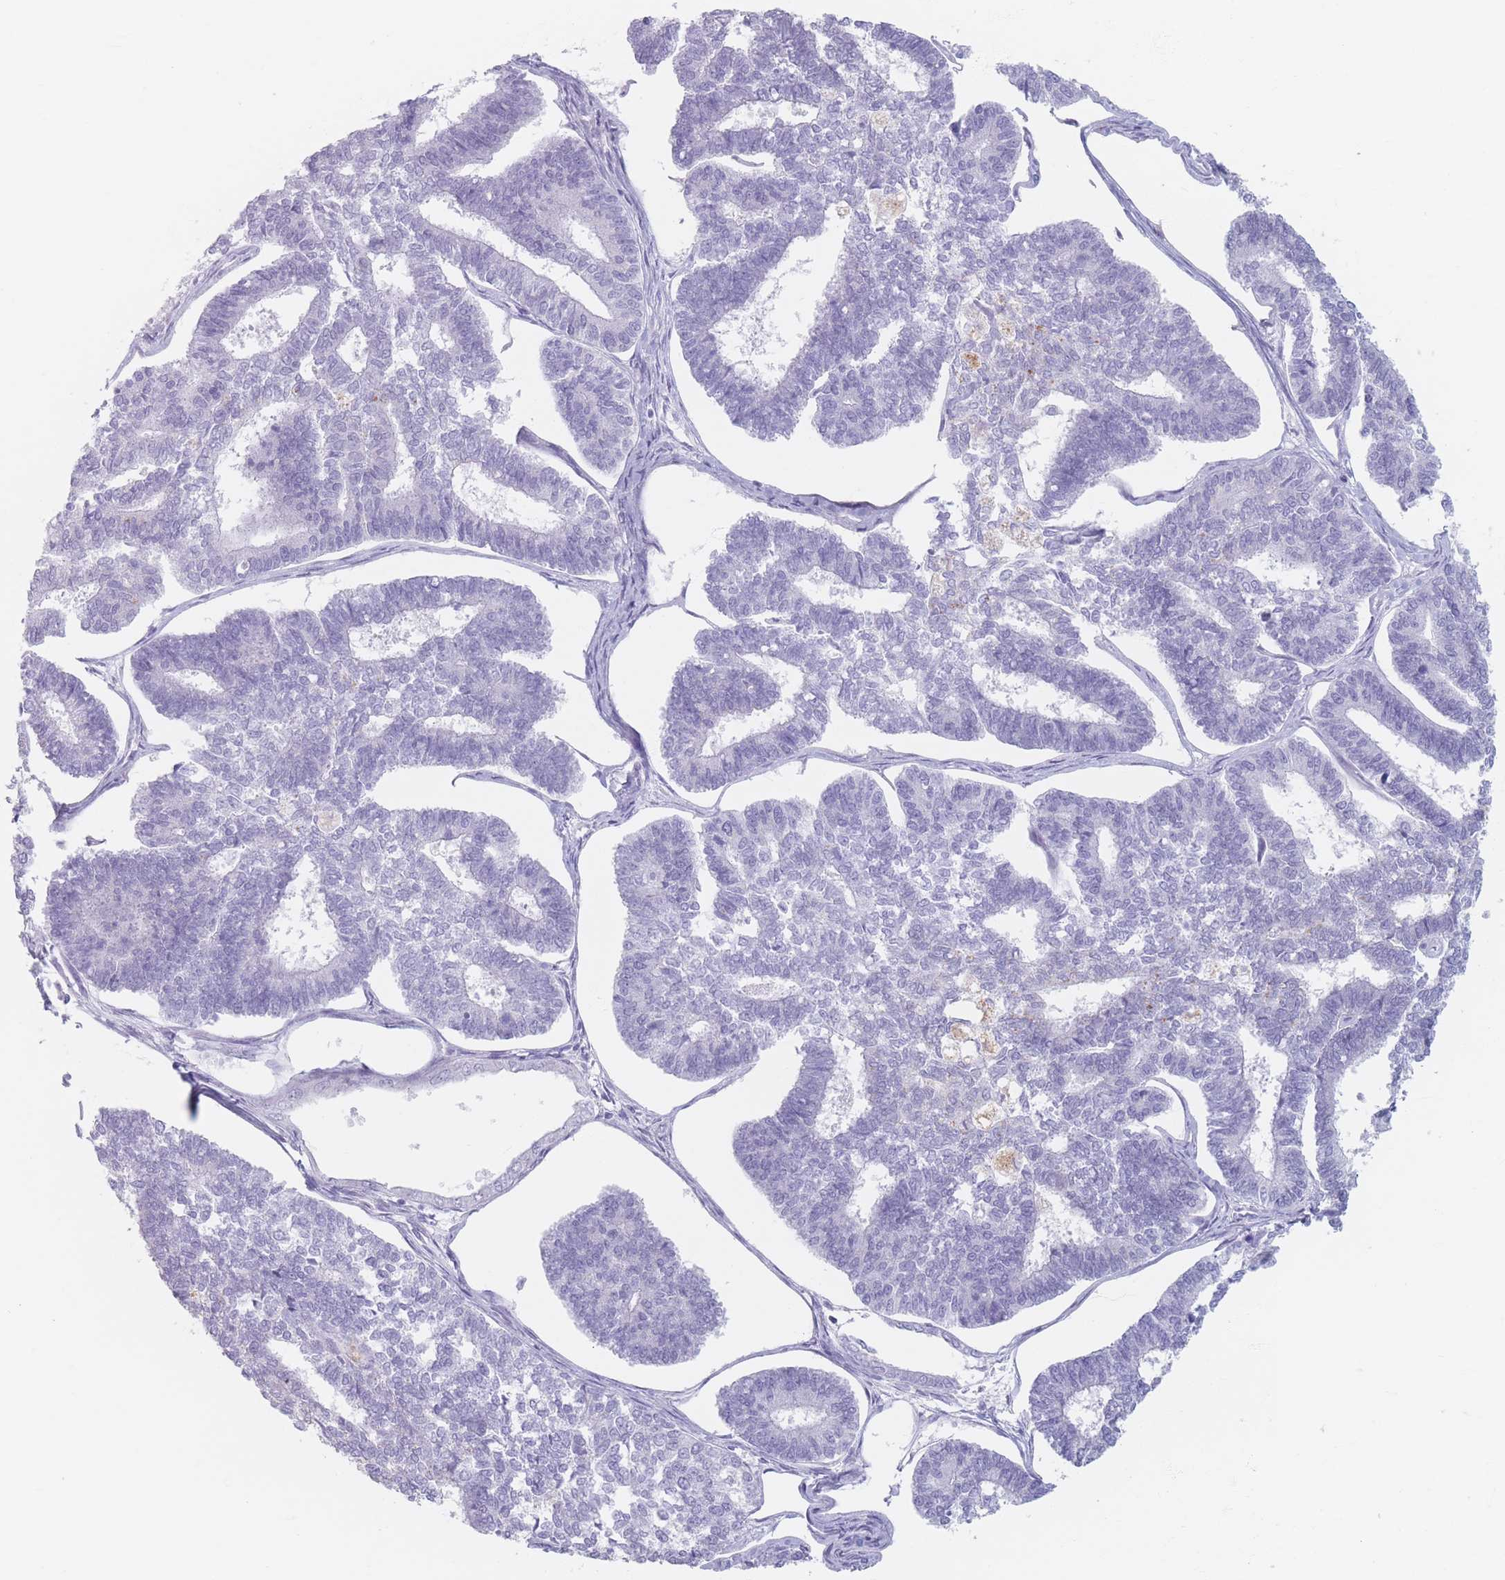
{"staining": {"intensity": "negative", "quantity": "none", "location": "none"}, "tissue": "endometrial cancer", "cell_type": "Tumor cells", "image_type": "cancer", "snomed": [{"axis": "morphology", "description": "Adenocarcinoma, NOS"}, {"axis": "topography", "description": "Endometrium"}], "caption": "Immunohistochemical staining of endometrial cancer shows no significant expression in tumor cells. (Stains: DAB immunohistochemistry (IHC) with hematoxylin counter stain, Microscopy: brightfield microscopy at high magnification).", "gene": "PIGM", "patient": {"sex": "female", "age": 70}}